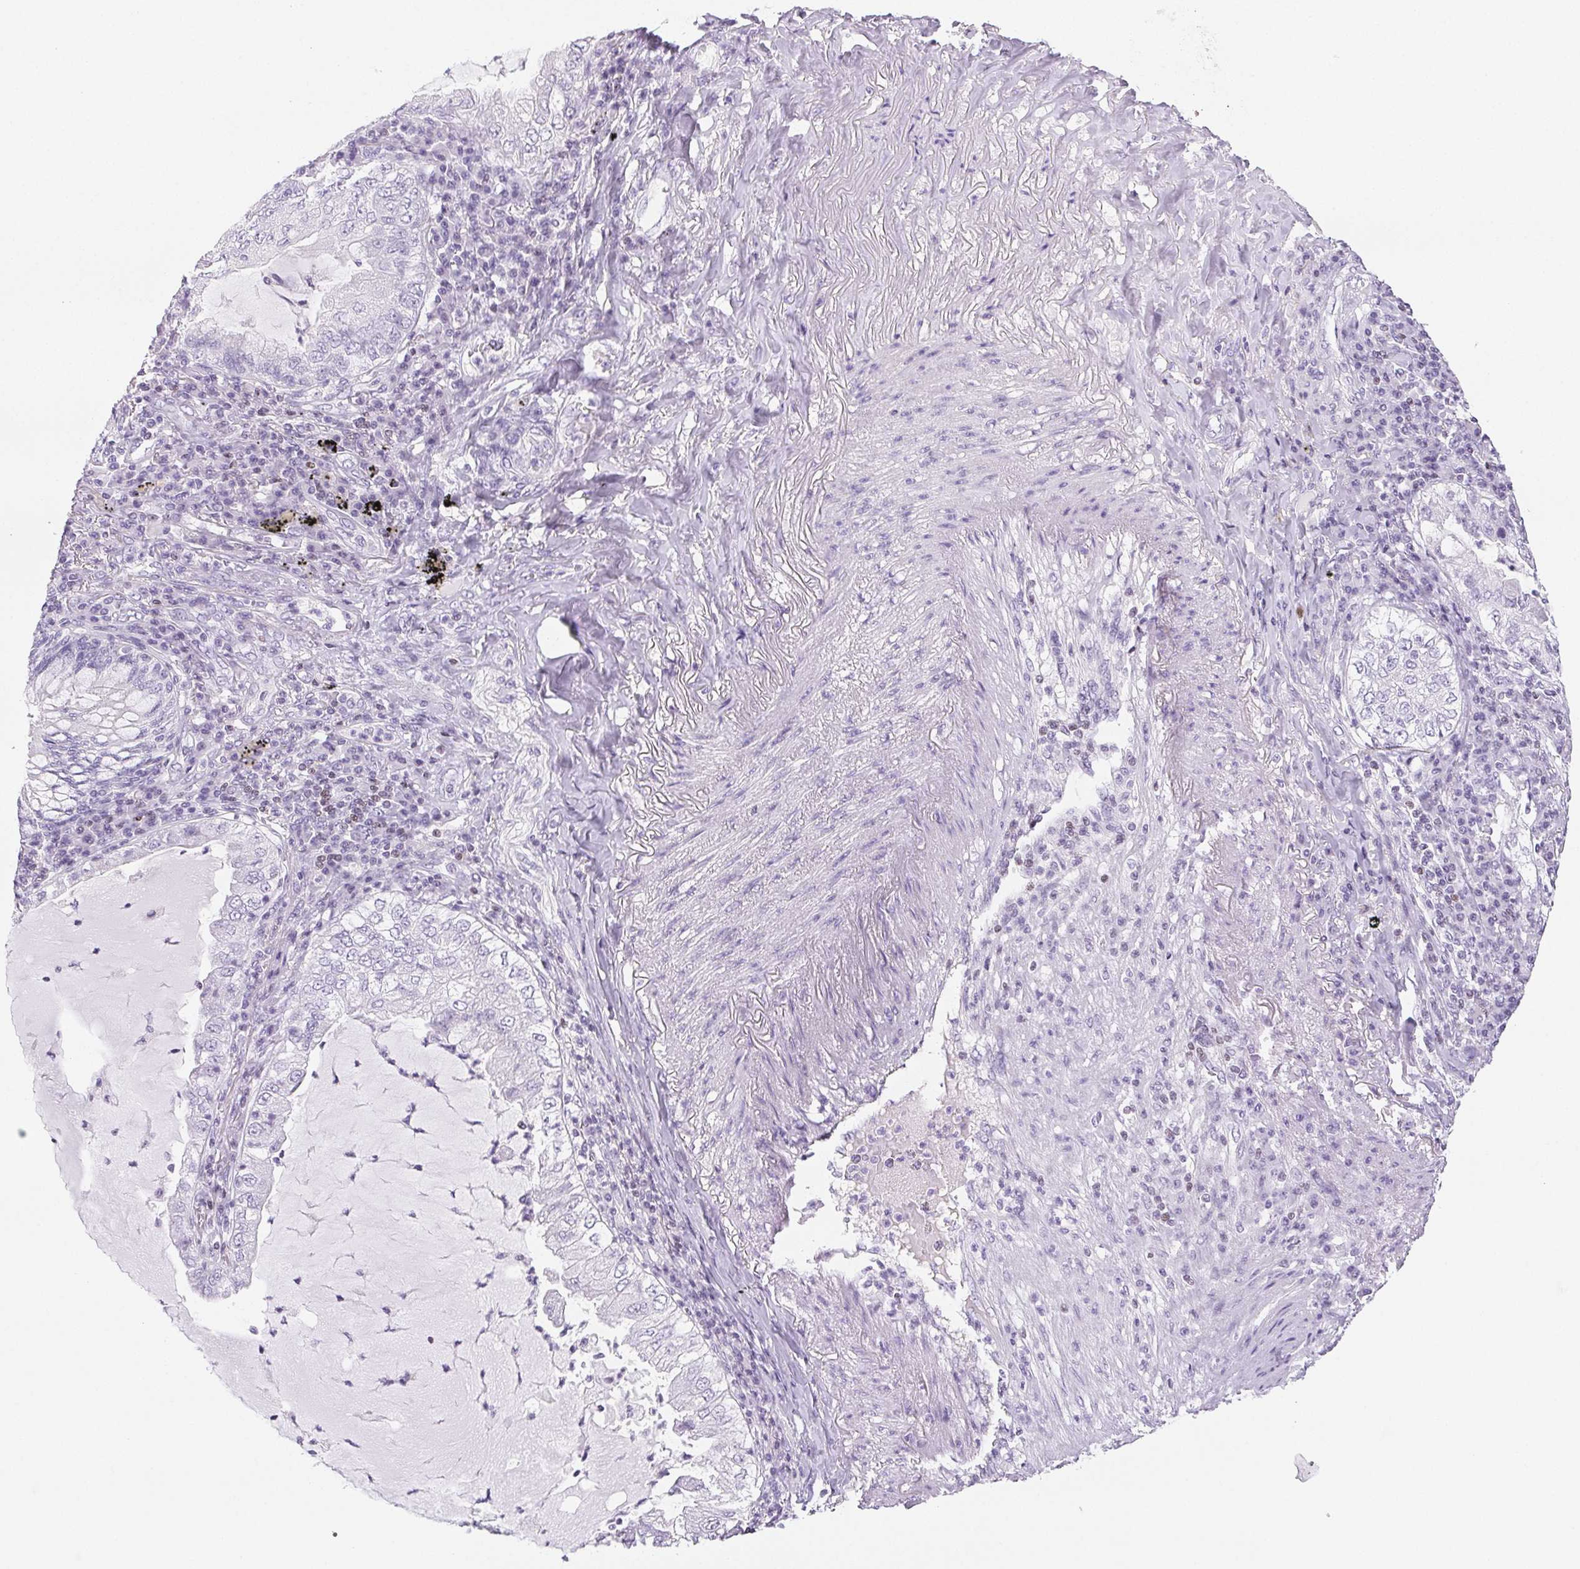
{"staining": {"intensity": "negative", "quantity": "none", "location": "none"}, "tissue": "lung cancer", "cell_type": "Tumor cells", "image_type": "cancer", "snomed": [{"axis": "morphology", "description": "Adenocarcinoma, NOS"}, {"axis": "topography", "description": "Lung"}], "caption": "Tumor cells are negative for protein expression in human lung adenocarcinoma.", "gene": "BEND2", "patient": {"sex": "female", "age": 73}}